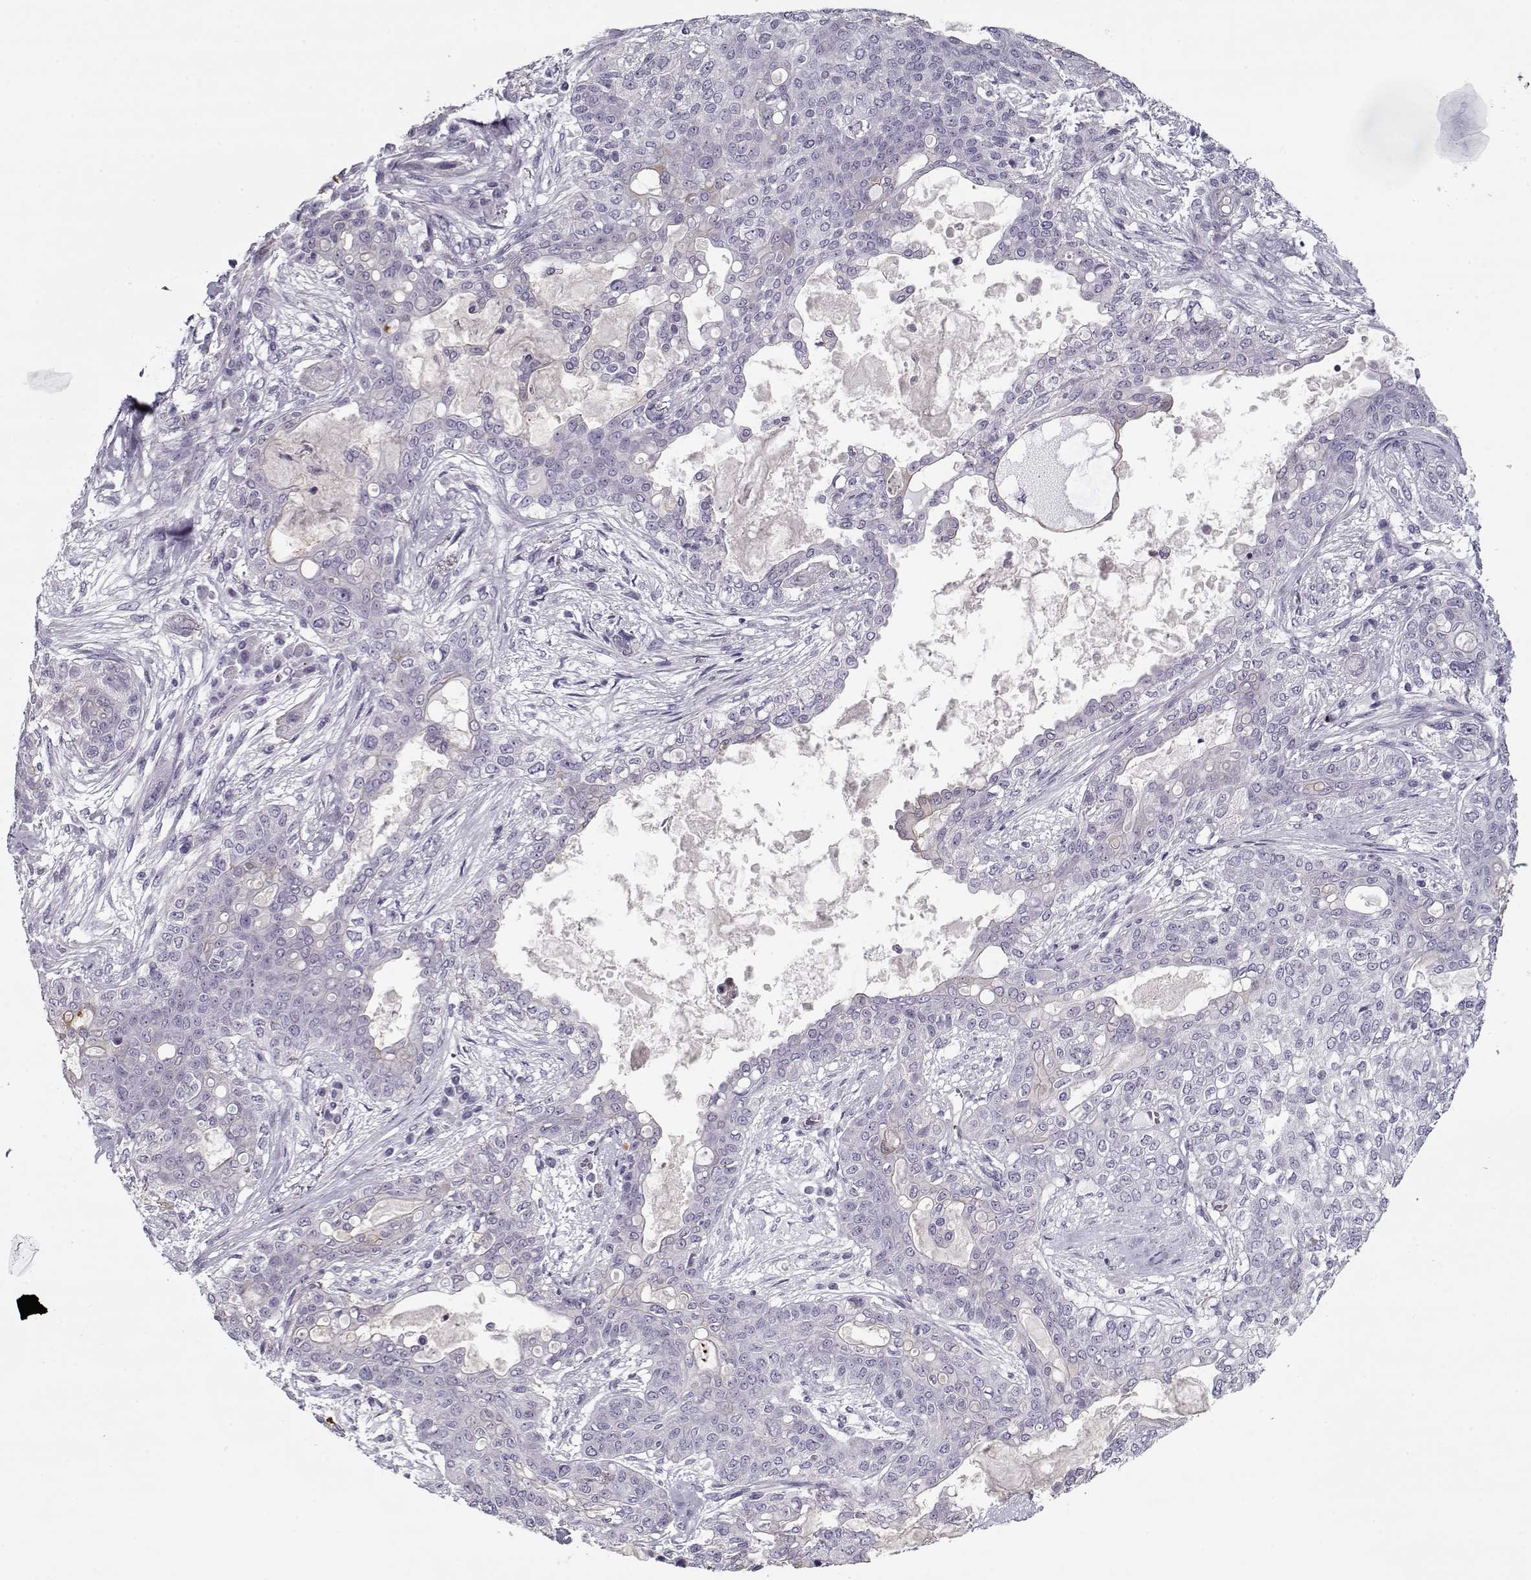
{"staining": {"intensity": "negative", "quantity": "none", "location": "none"}, "tissue": "lung cancer", "cell_type": "Tumor cells", "image_type": "cancer", "snomed": [{"axis": "morphology", "description": "Squamous cell carcinoma, NOS"}, {"axis": "topography", "description": "Lung"}], "caption": "Tumor cells show no significant staining in lung cancer.", "gene": "CCDC136", "patient": {"sex": "female", "age": 70}}